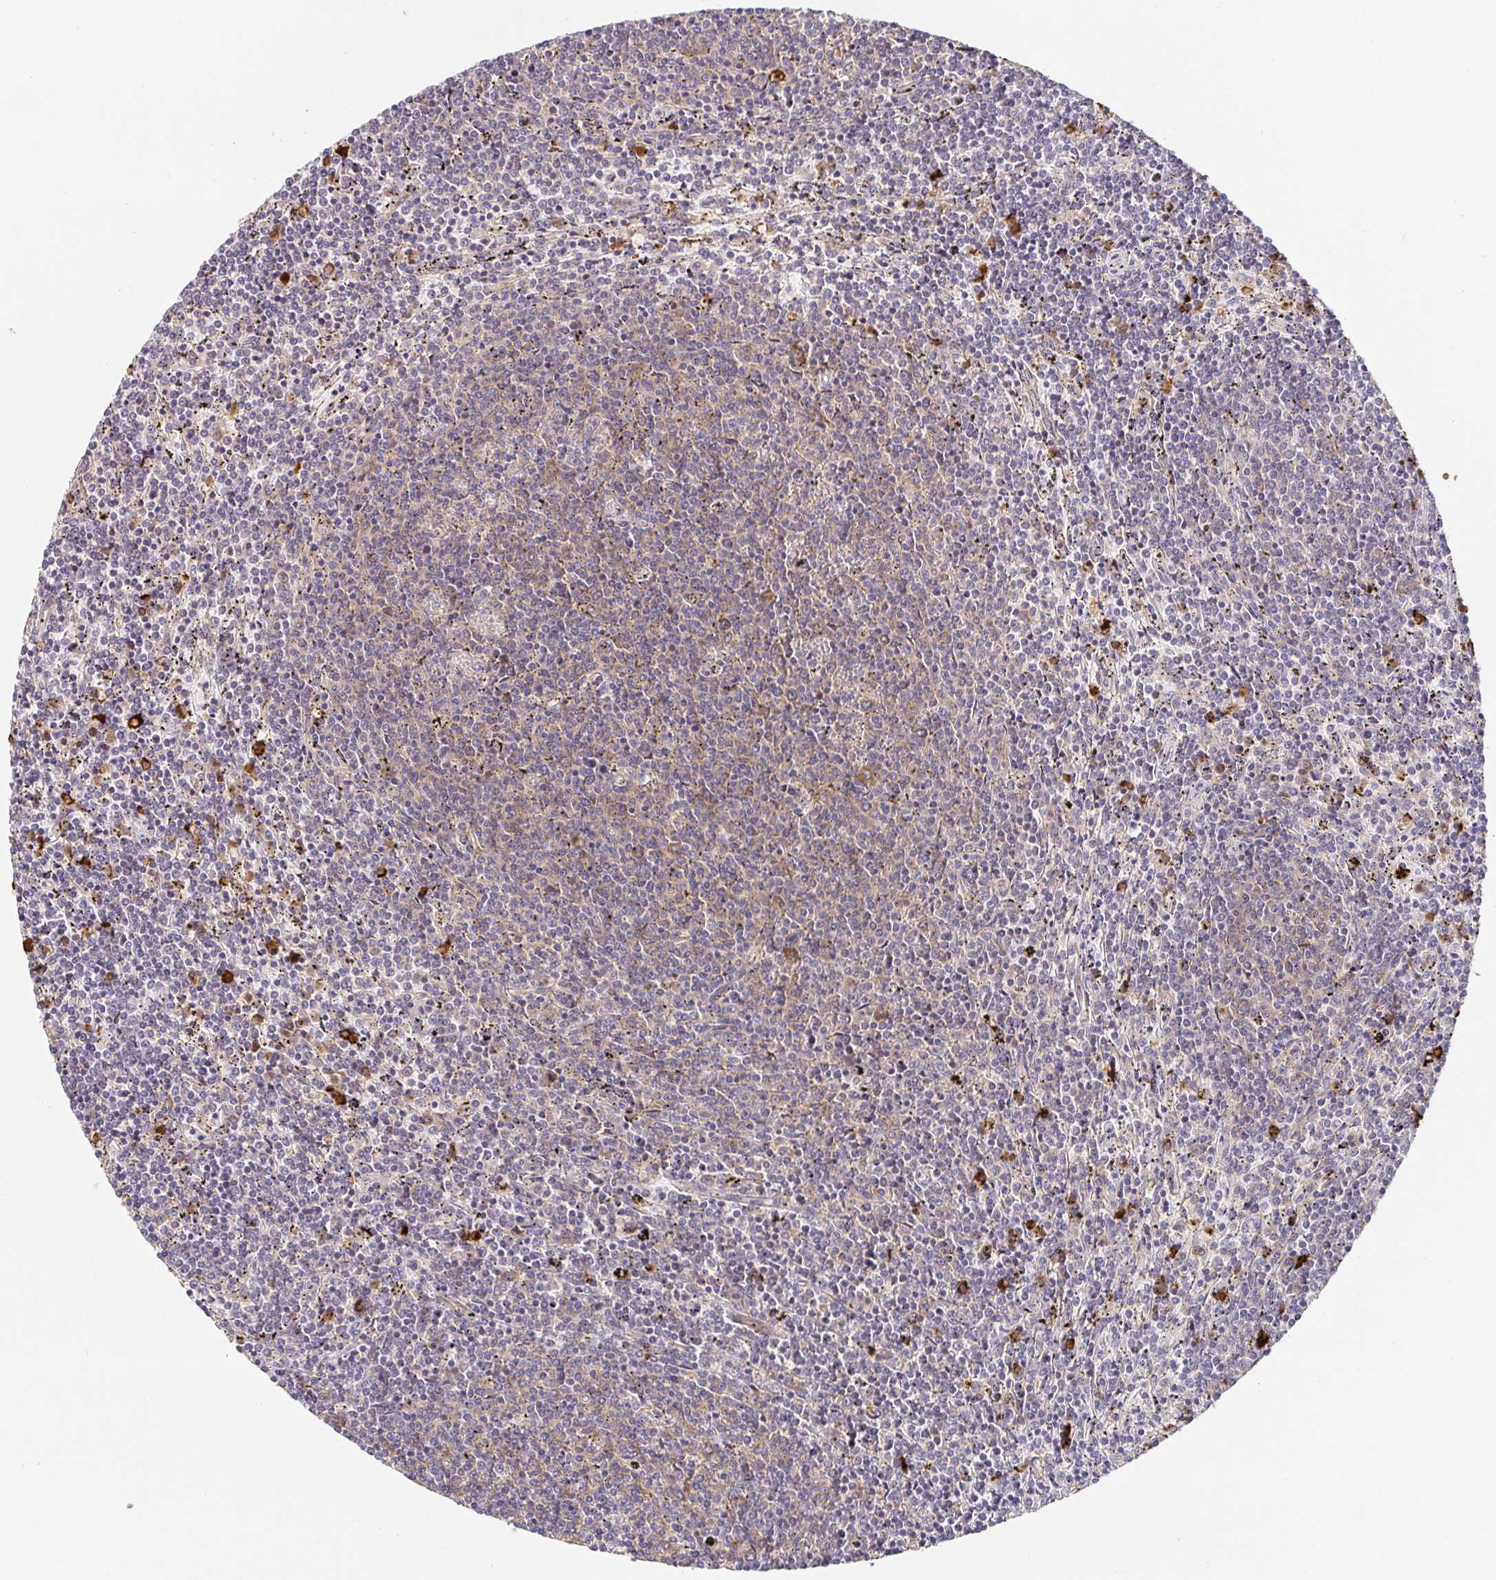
{"staining": {"intensity": "weak", "quantity": "<25%", "location": "cytoplasmic/membranous"}, "tissue": "lymphoma", "cell_type": "Tumor cells", "image_type": "cancer", "snomed": [{"axis": "morphology", "description": "Malignant lymphoma, non-Hodgkin's type, Low grade"}, {"axis": "topography", "description": "Spleen"}], "caption": "Immunohistochemistry (IHC) of human lymphoma displays no expression in tumor cells.", "gene": "PDPK1", "patient": {"sex": "female", "age": 50}}